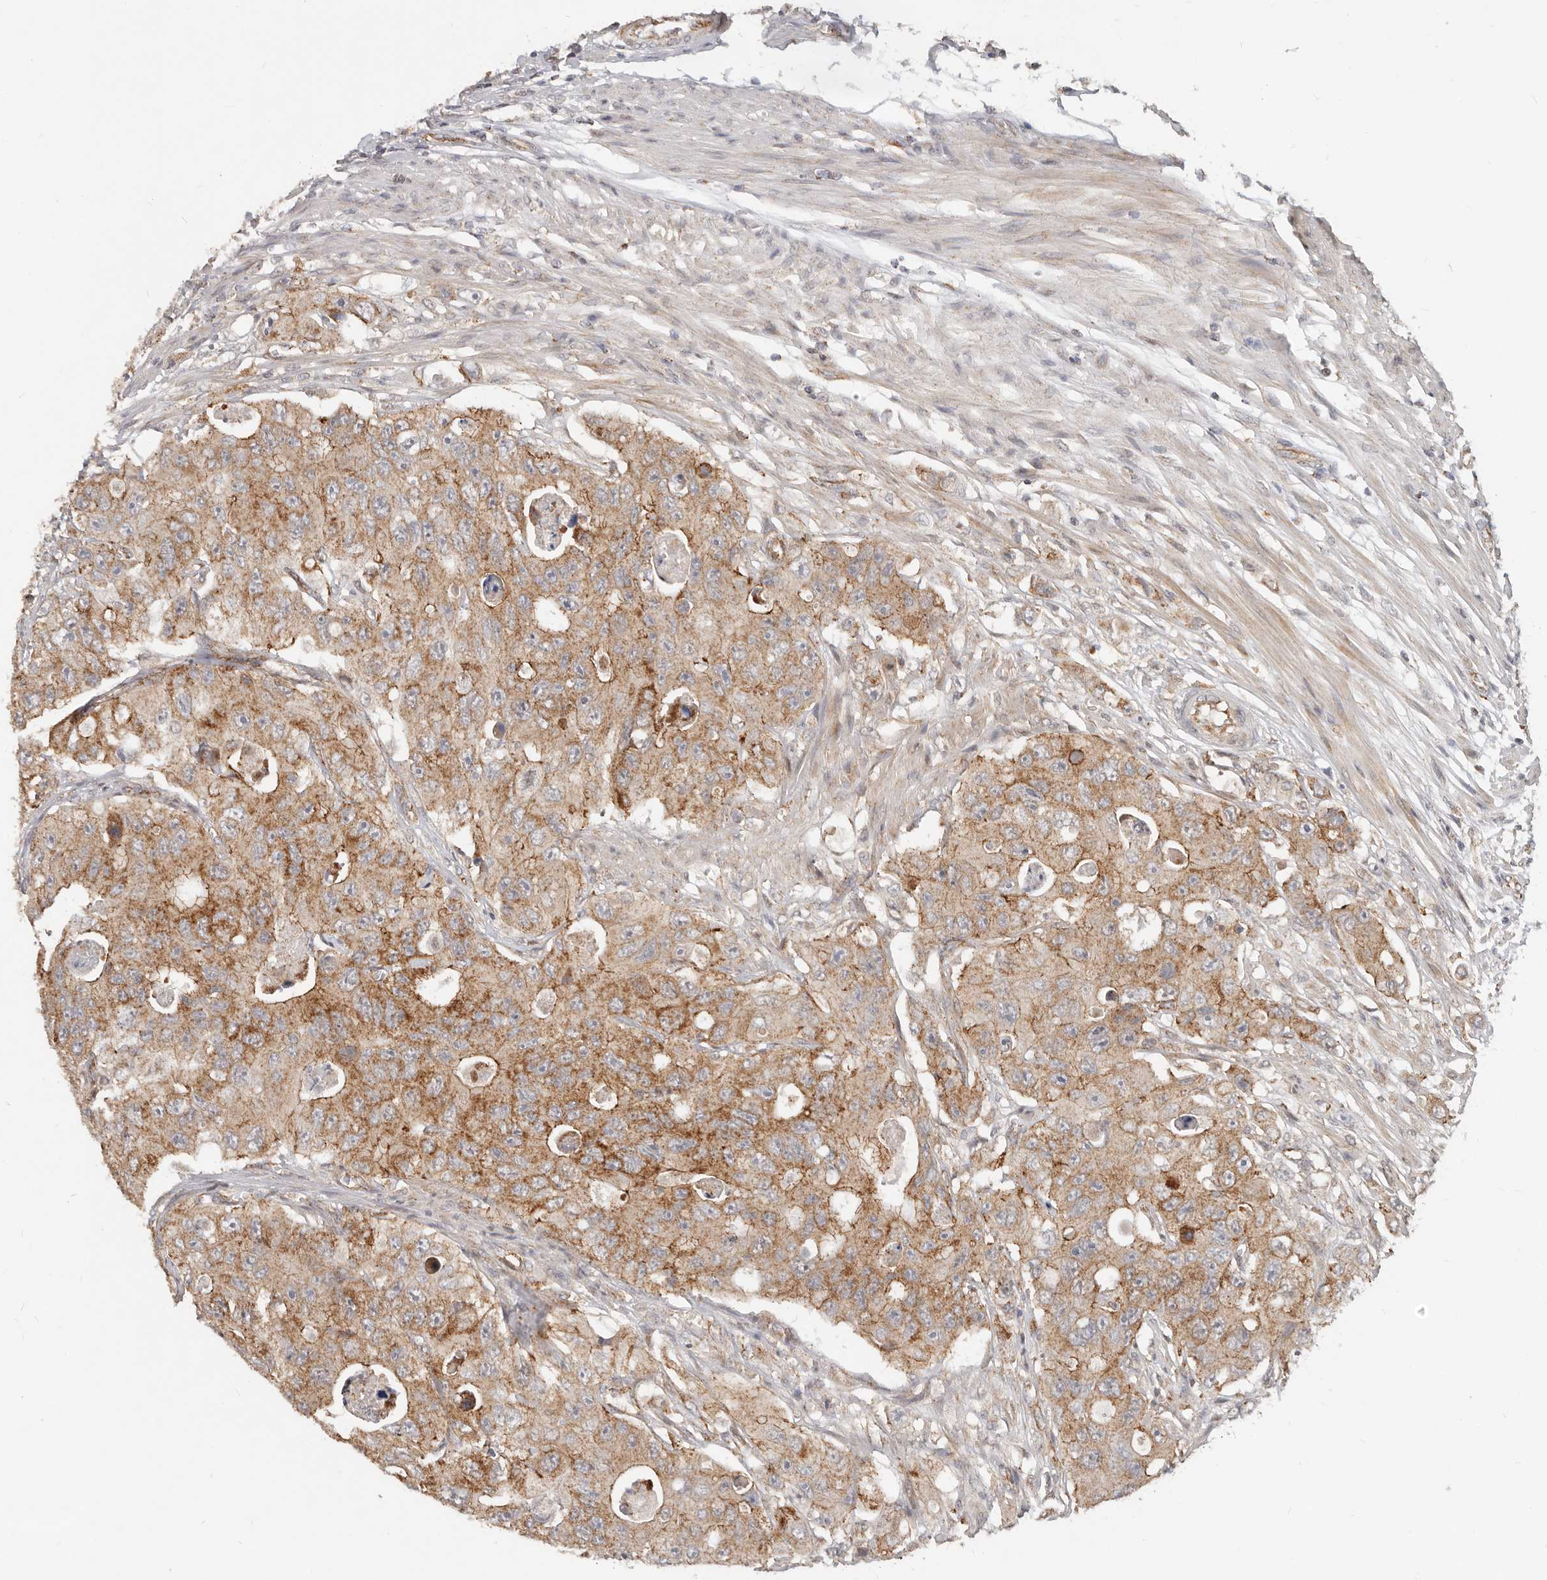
{"staining": {"intensity": "moderate", "quantity": ">75%", "location": "cytoplasmic/membranous"}, "tissue": "colorectal cancer", "cell_type": "Tumor cells", "image_type": "cancer", "snomed": [{"axis": "morphology", "description": "Adenocarcinoma, NOS"}, {"axis": "topography", "description": "Colon"}], "caption": "The immunohistochemical stain shows moderate cytoplasmic/membranous expression in tumor cells of colorectal adenocarcinoma tissue.", "gene": "USP49", "patient": {"sex": "female", "age": 46}}